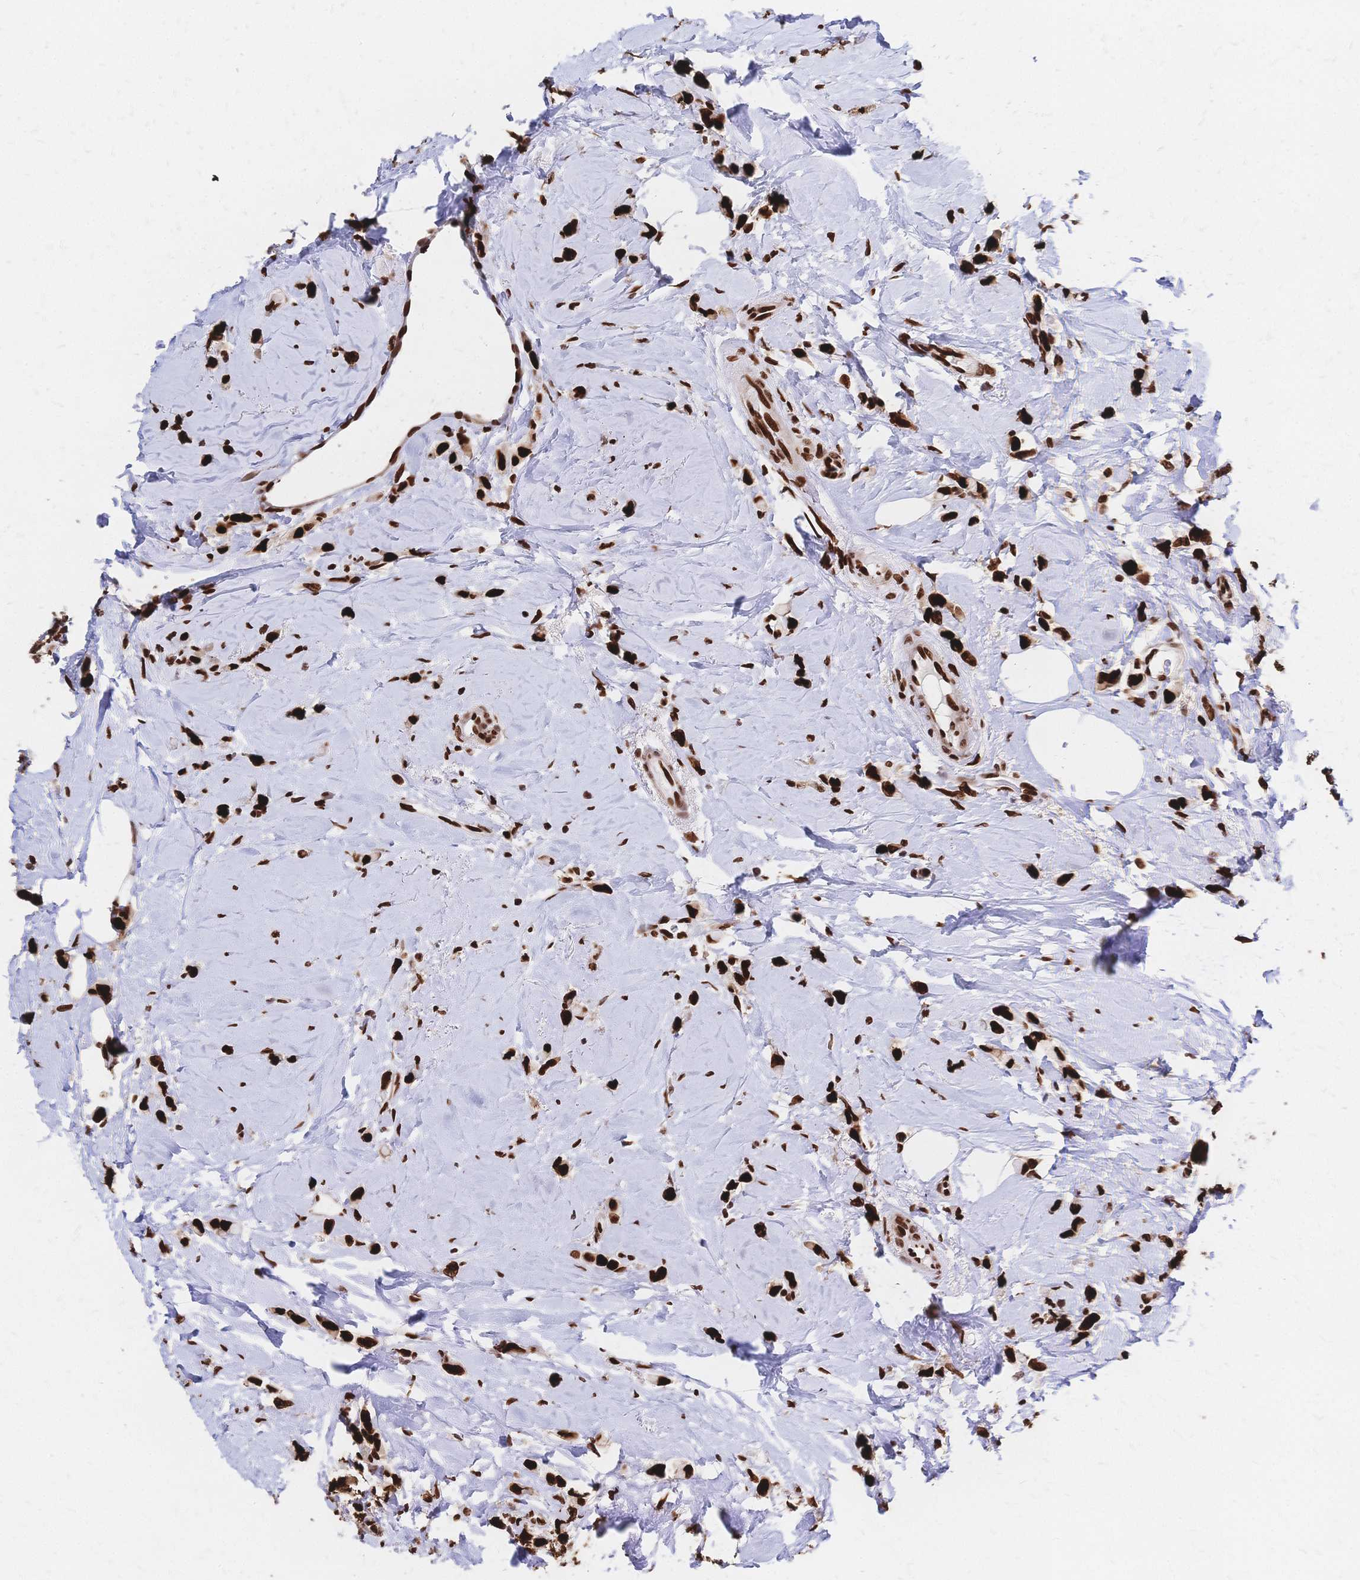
{"staining": {"intensity": "strong", "quantity": ">75%", "location": "nuclear"}, "tissue": "breast cancer", "cell_type": "Tumor cells", "image_type": "cancer", "snomed": [{"axis": "morphology", "description": "Lobular carcinoma"}, {"axis": "topography", "description": "Breast"}], "caption": "Protein staining reveals strong nuclear expression in about >75% of tumor cells in breast cancer (lobular carcinoma).", "gene": "HDGF", "patient": {"sex": "female", "age": 66}}